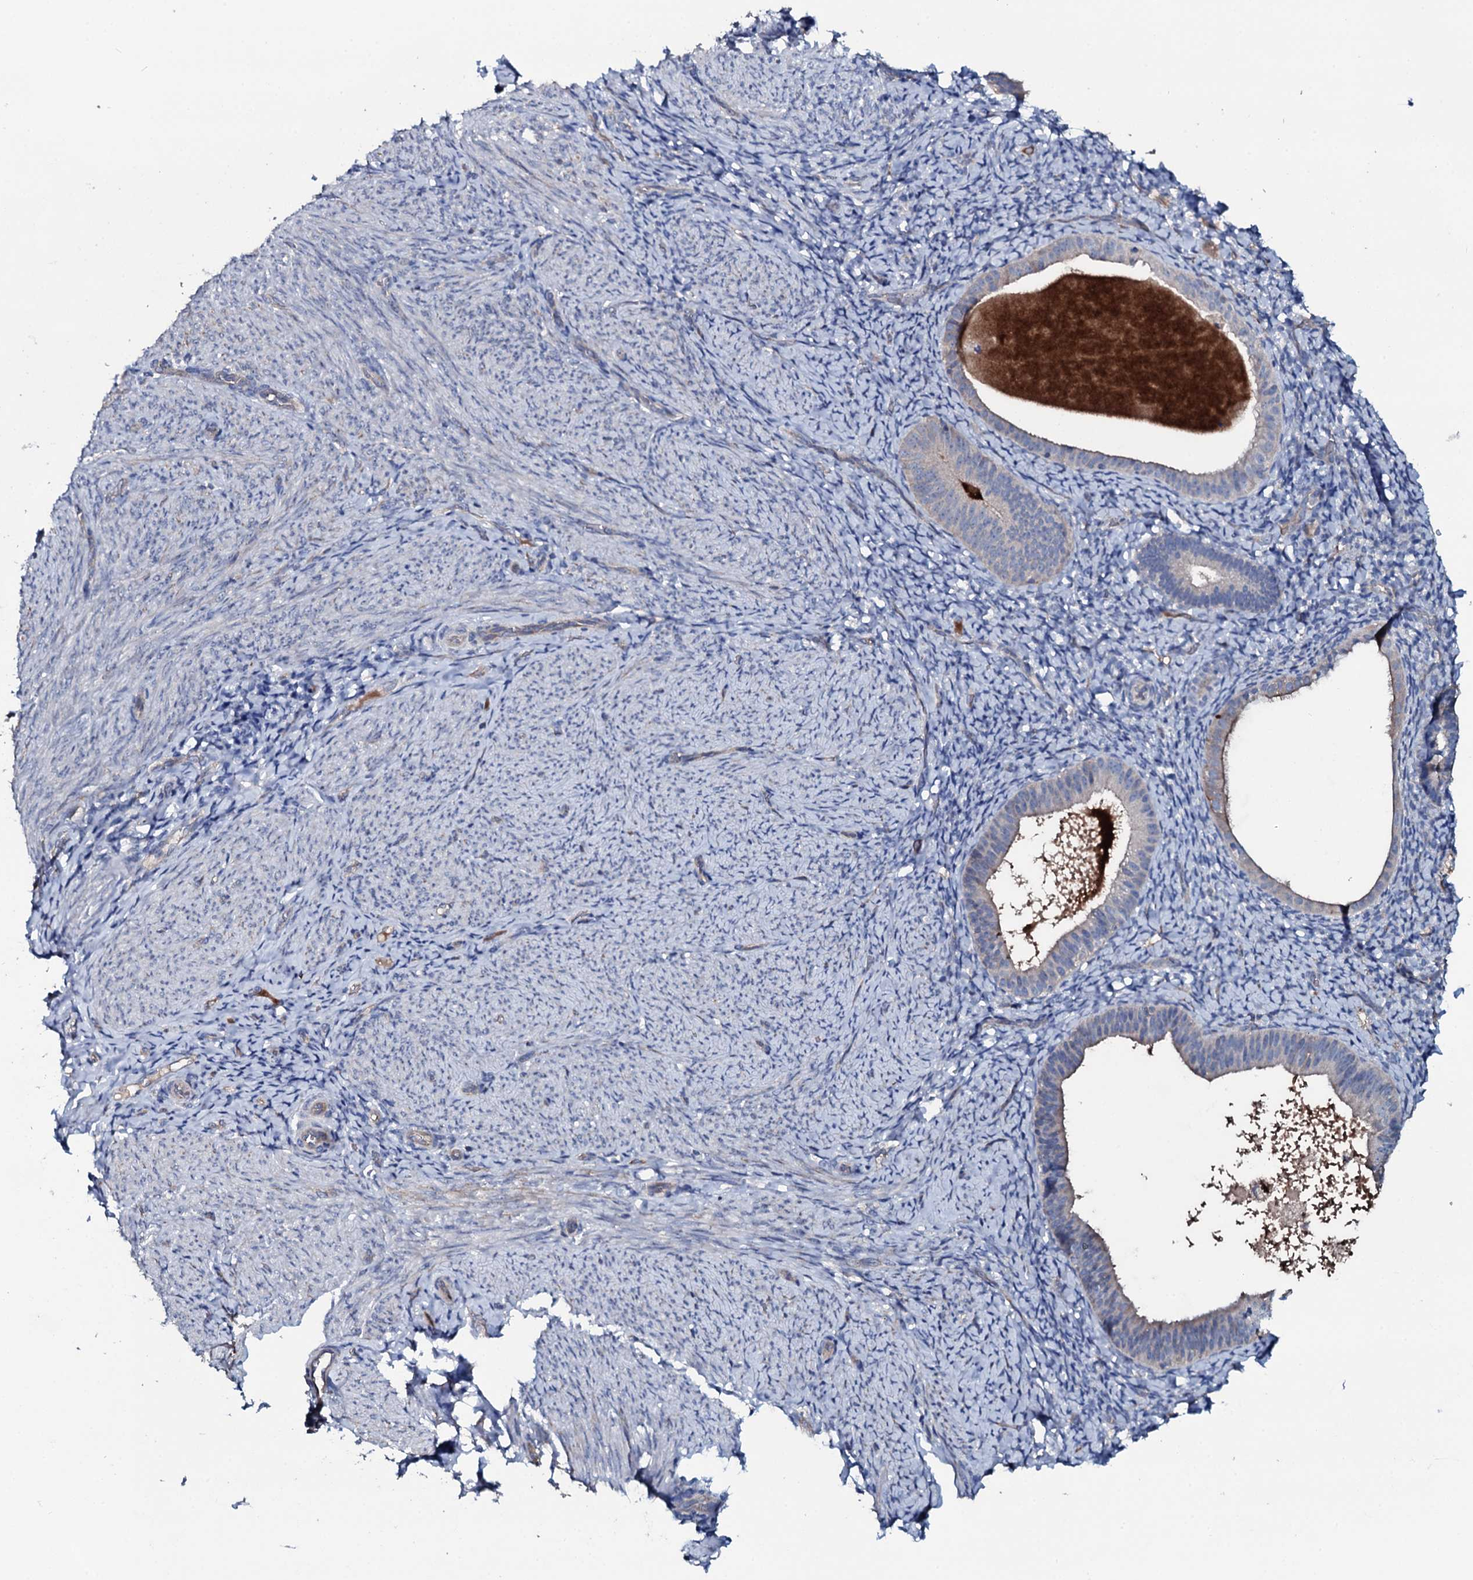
{"staining": {"intensity": "negative", "quantity": "none", "location": "none"}, "tissue": "endometrium", "cell_type": "Cells in endometrial stroma", "image_type": "normal", "snomed": [{"axis": "morphology", "description": "Normal tissue, NOS"}, {"axis": "topography", "description": "Endometrium"}], "caption": "High power microscopy micrograph of an immunohistochemistry (IHC) image of unremarkable endometrium, revealing no significant positivity in cells in endometrial stroma. The staining was performed using DAB (3,3'-diaminobenzidine) to visualize the protein expression in brown, while the nuclei were stained in blue with hematoxylin (Magnification: 20x).", "gene": "IL12B", "patient": {"sex": "female", "age": 65}}